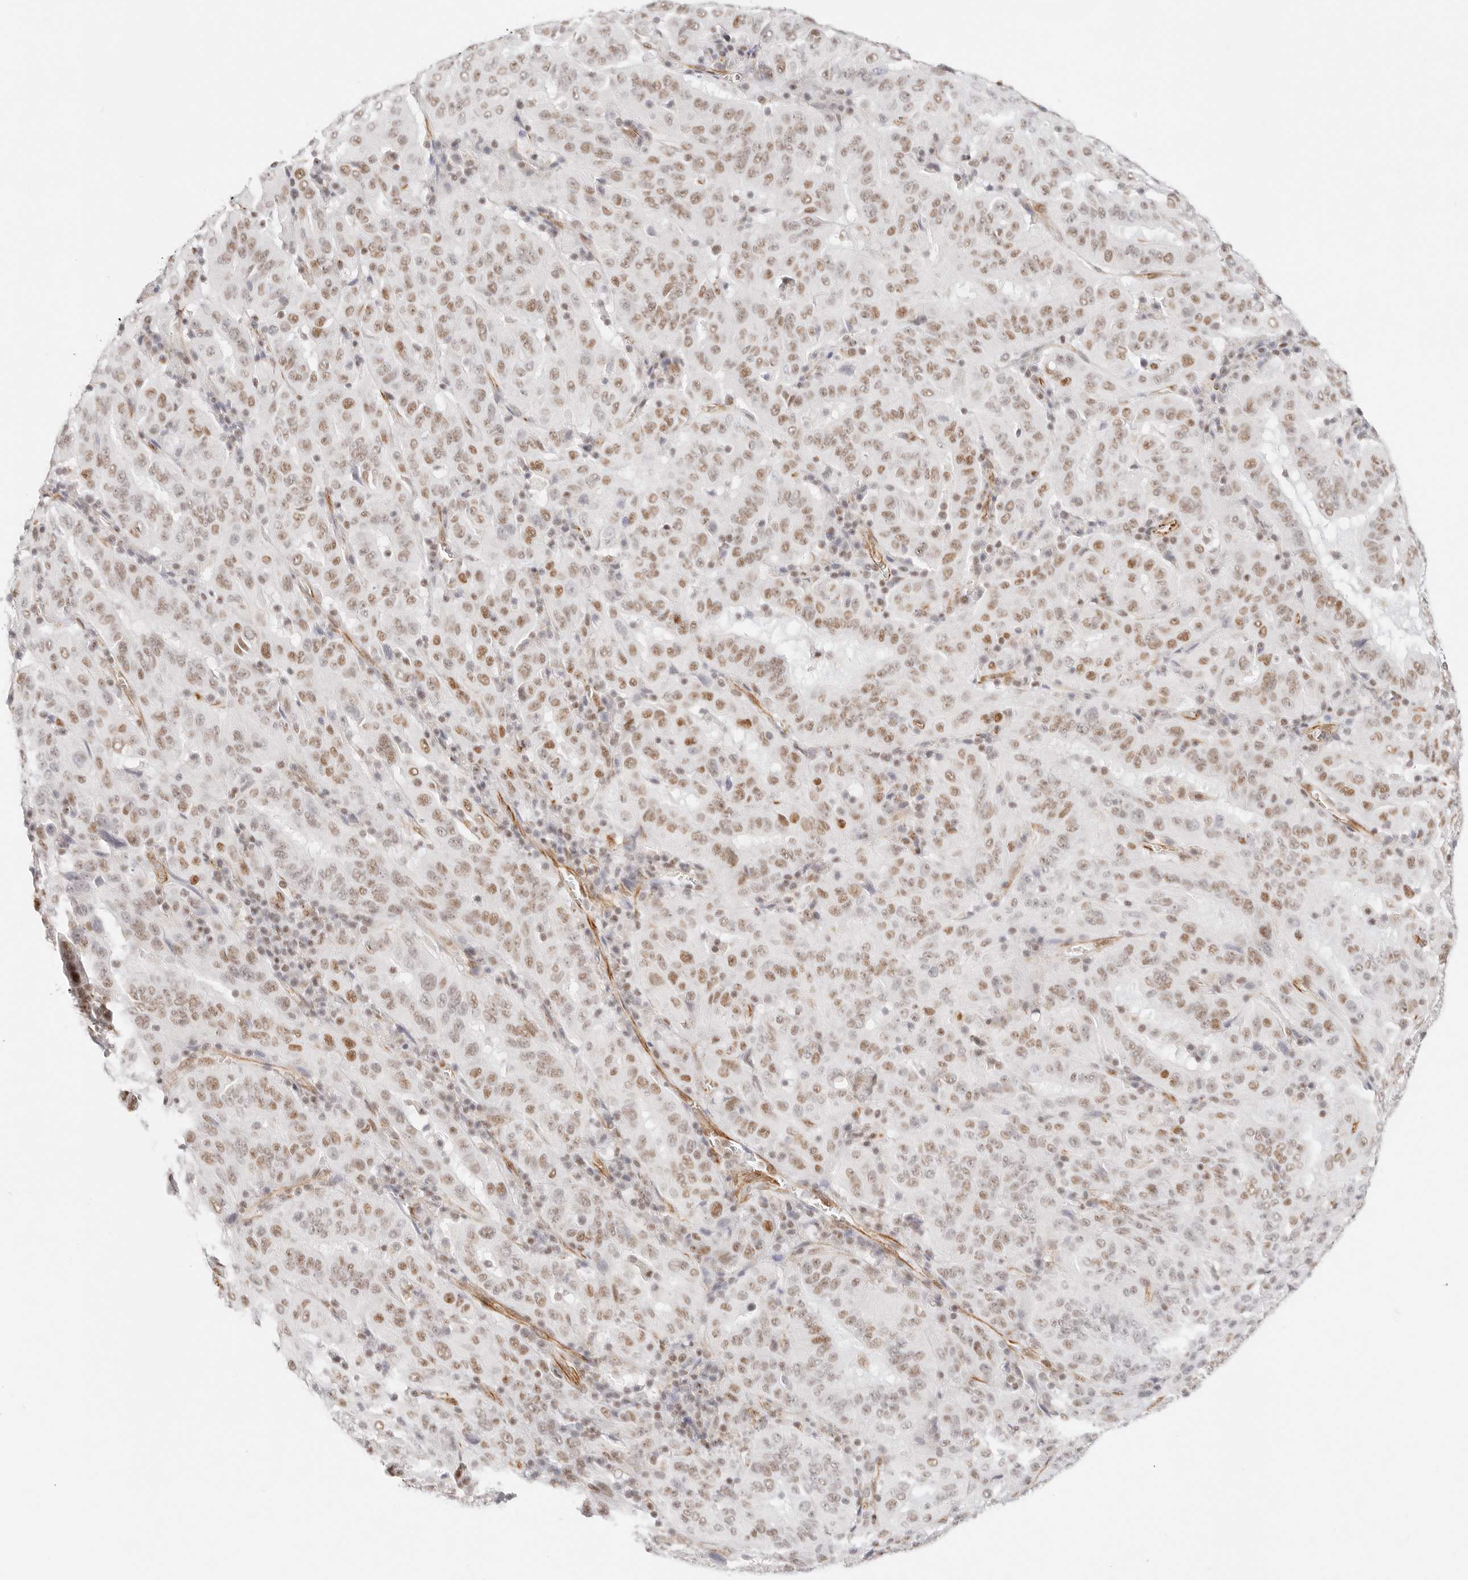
{"staining": {"intensity": "moderate", "quantity": ">75%", "location": "nuclear"}, "tissue": "pancreatic cancer", "cell_type": "Tumor cells", "image_type": "cancer", "snomed": [{"axis": "morphology", "description": "Adenocarcinoma, NOS"}, {"axis": "topography", "description": "Pancreas"}], "caption": "DAB immunohistochemical staining of human adenocarcinoma (pancreatic) demonstrates moderate nuclear protein expression in about >75% of tumor cells.", "gene": "ZC3H11A", "patient": {"sex": "male", "age": 63}}